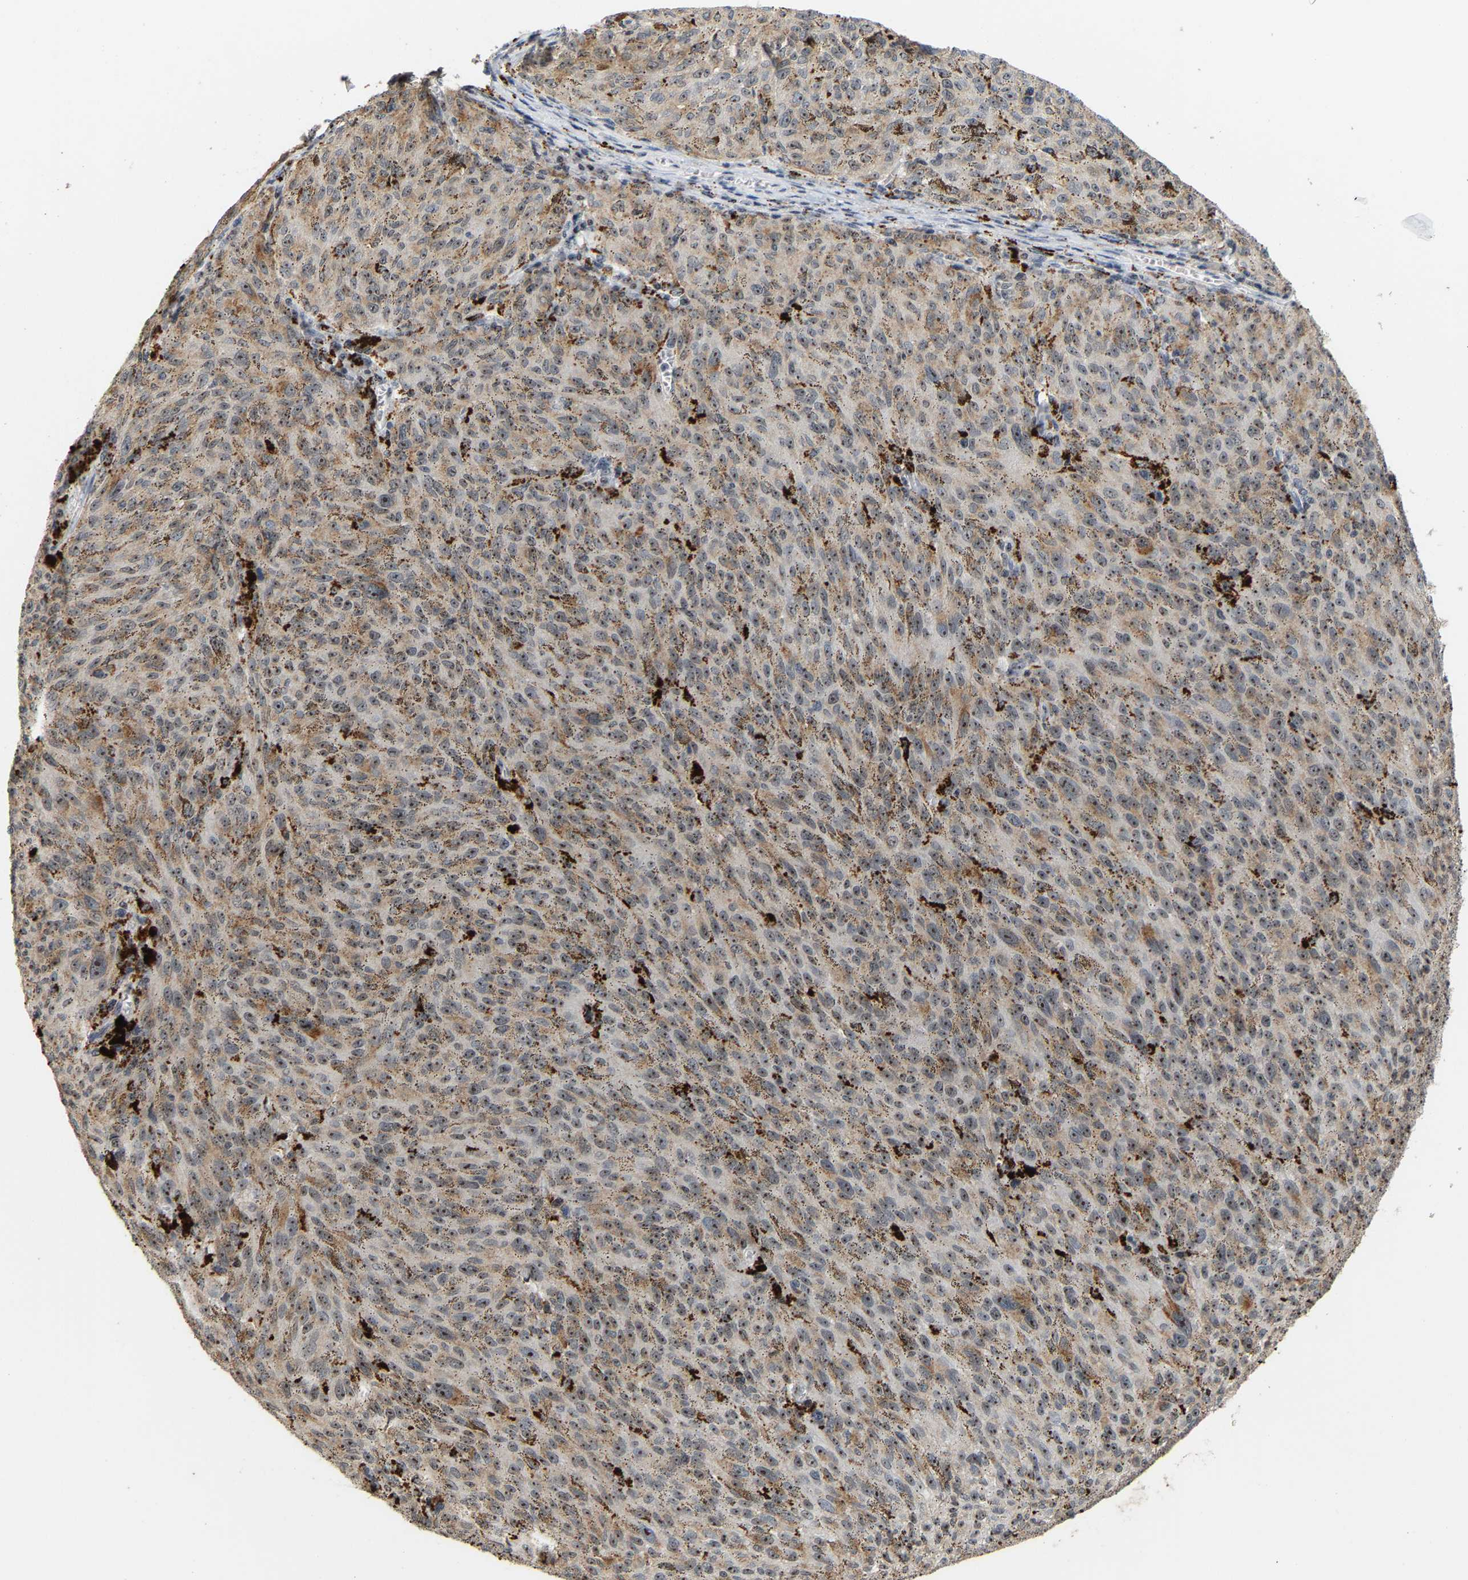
{"staining": {"intensity": "moderate", "quantity": ">75%", "location": "cytoplasmic/membranous,nuclear"}, "tissue": "melanoma", "cell_type": "Tumor cells", "image_type": "cancer", "snomed": [{"axis": "morphology", "description": "Malignant melanoma, NOS"}, {"axis": "topography", "description": "Skin"}], "caption": "Melanoma tissue shows moderate cytoplasmic/membranous and nuclear staining in approximately >75% of tumor cells", "gene": "NOP58", "patient": {"sex": "female", "age": 72}}